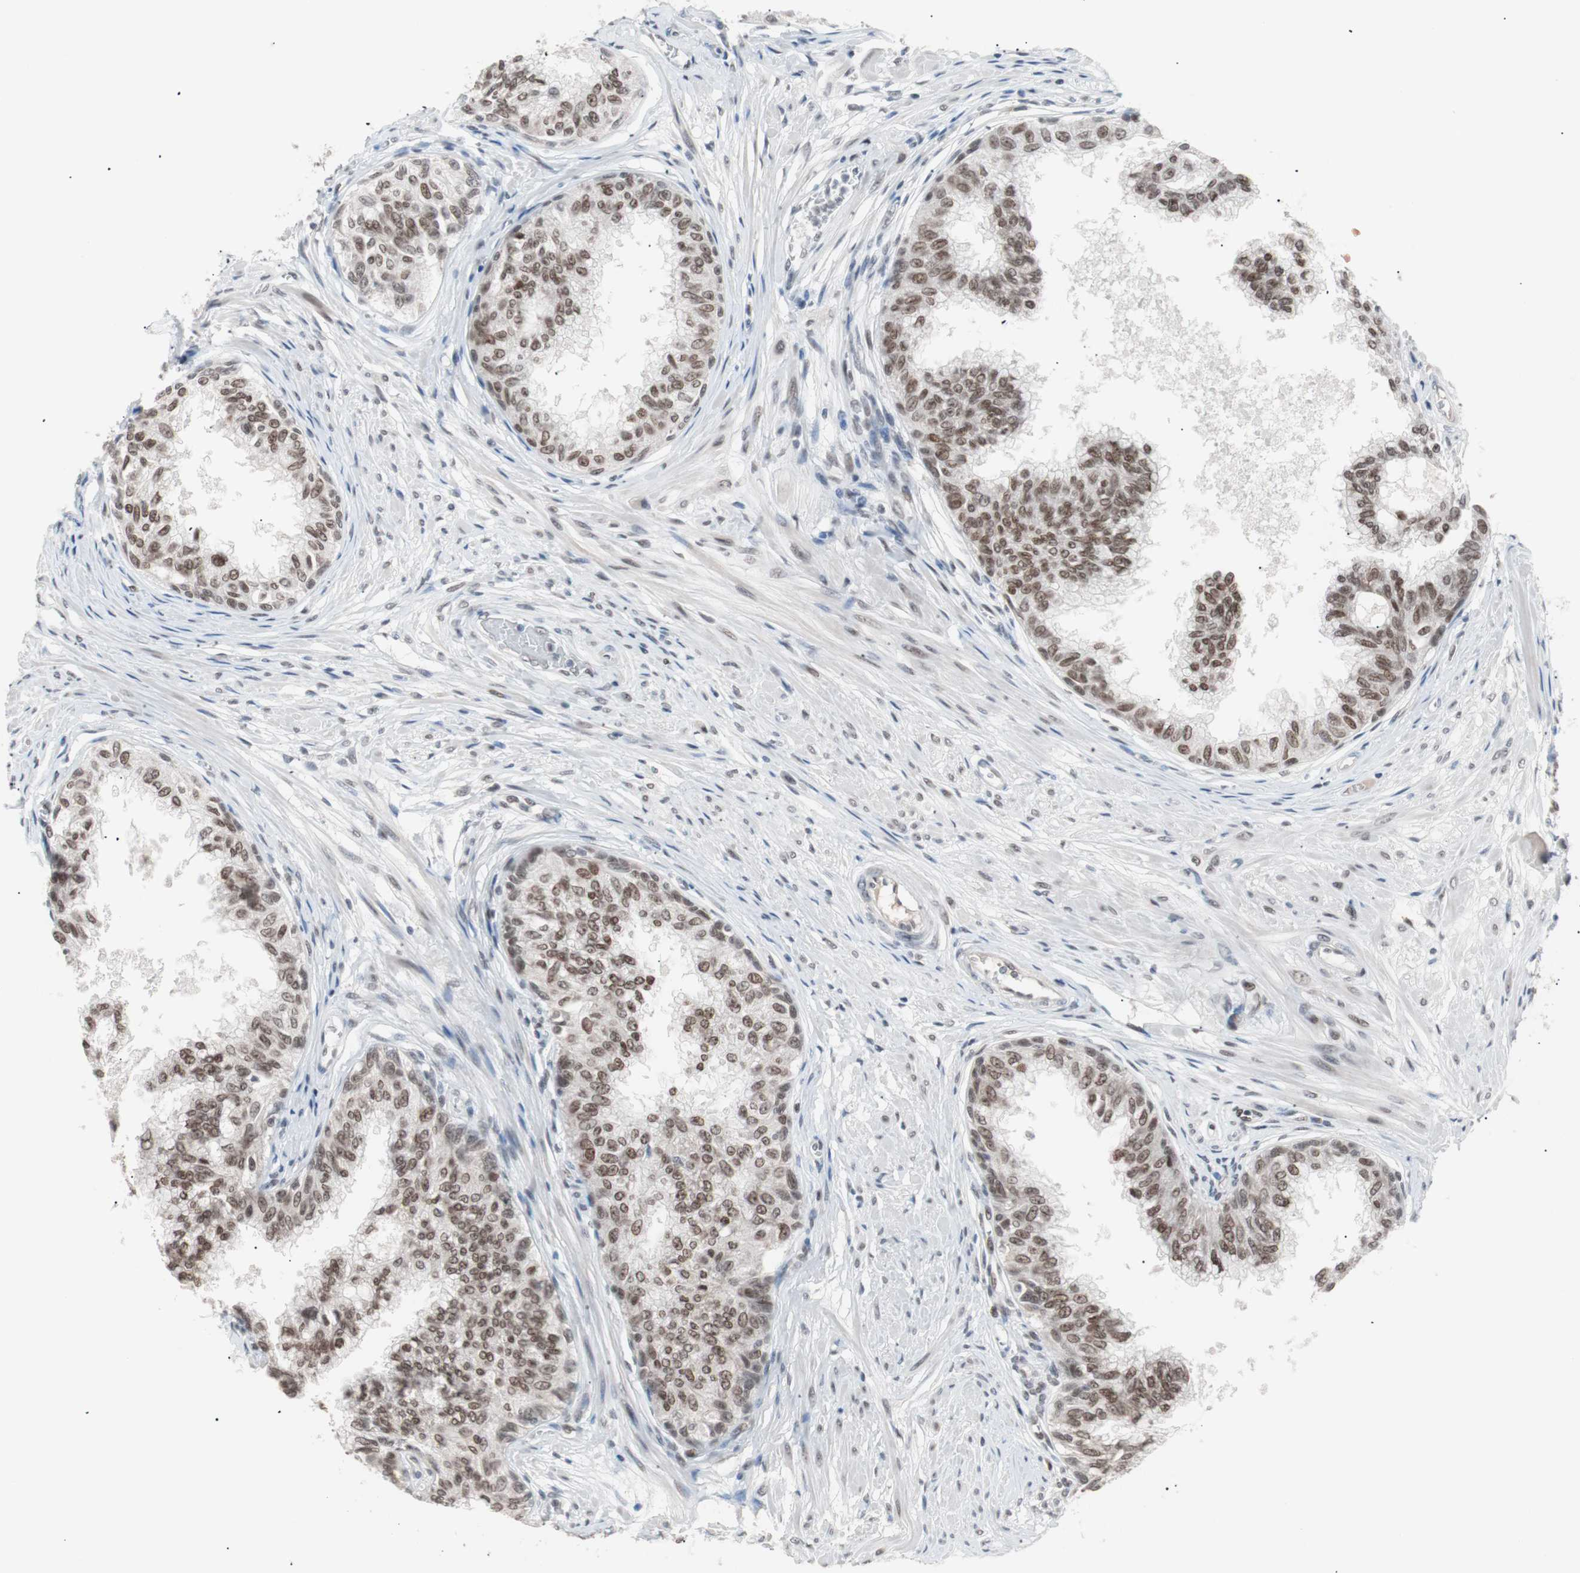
{"staining": {"intensity": "moderate", "quantity": ">75%", "location": "nuclear"}, "tissue": "prostate", "cell_type": "Glandular cells", "image_type": "normal", "snomed": [{"axis": "morphology", "description": "Normal tissue, NOS"}, {"axis": "topography", "description": "Prostate"}, {"axis": "topography", "description": "Seminal veicle"}], "caption": "This histopathology image reveals benign prostate stained with IHC to label a protein in brown. The nuclear of glandular cells show moderate positivity for the protein. Nuclei are counter-stained blue.", "gene": "LIG3", "patient": {"sex": "male", "age": 60}}